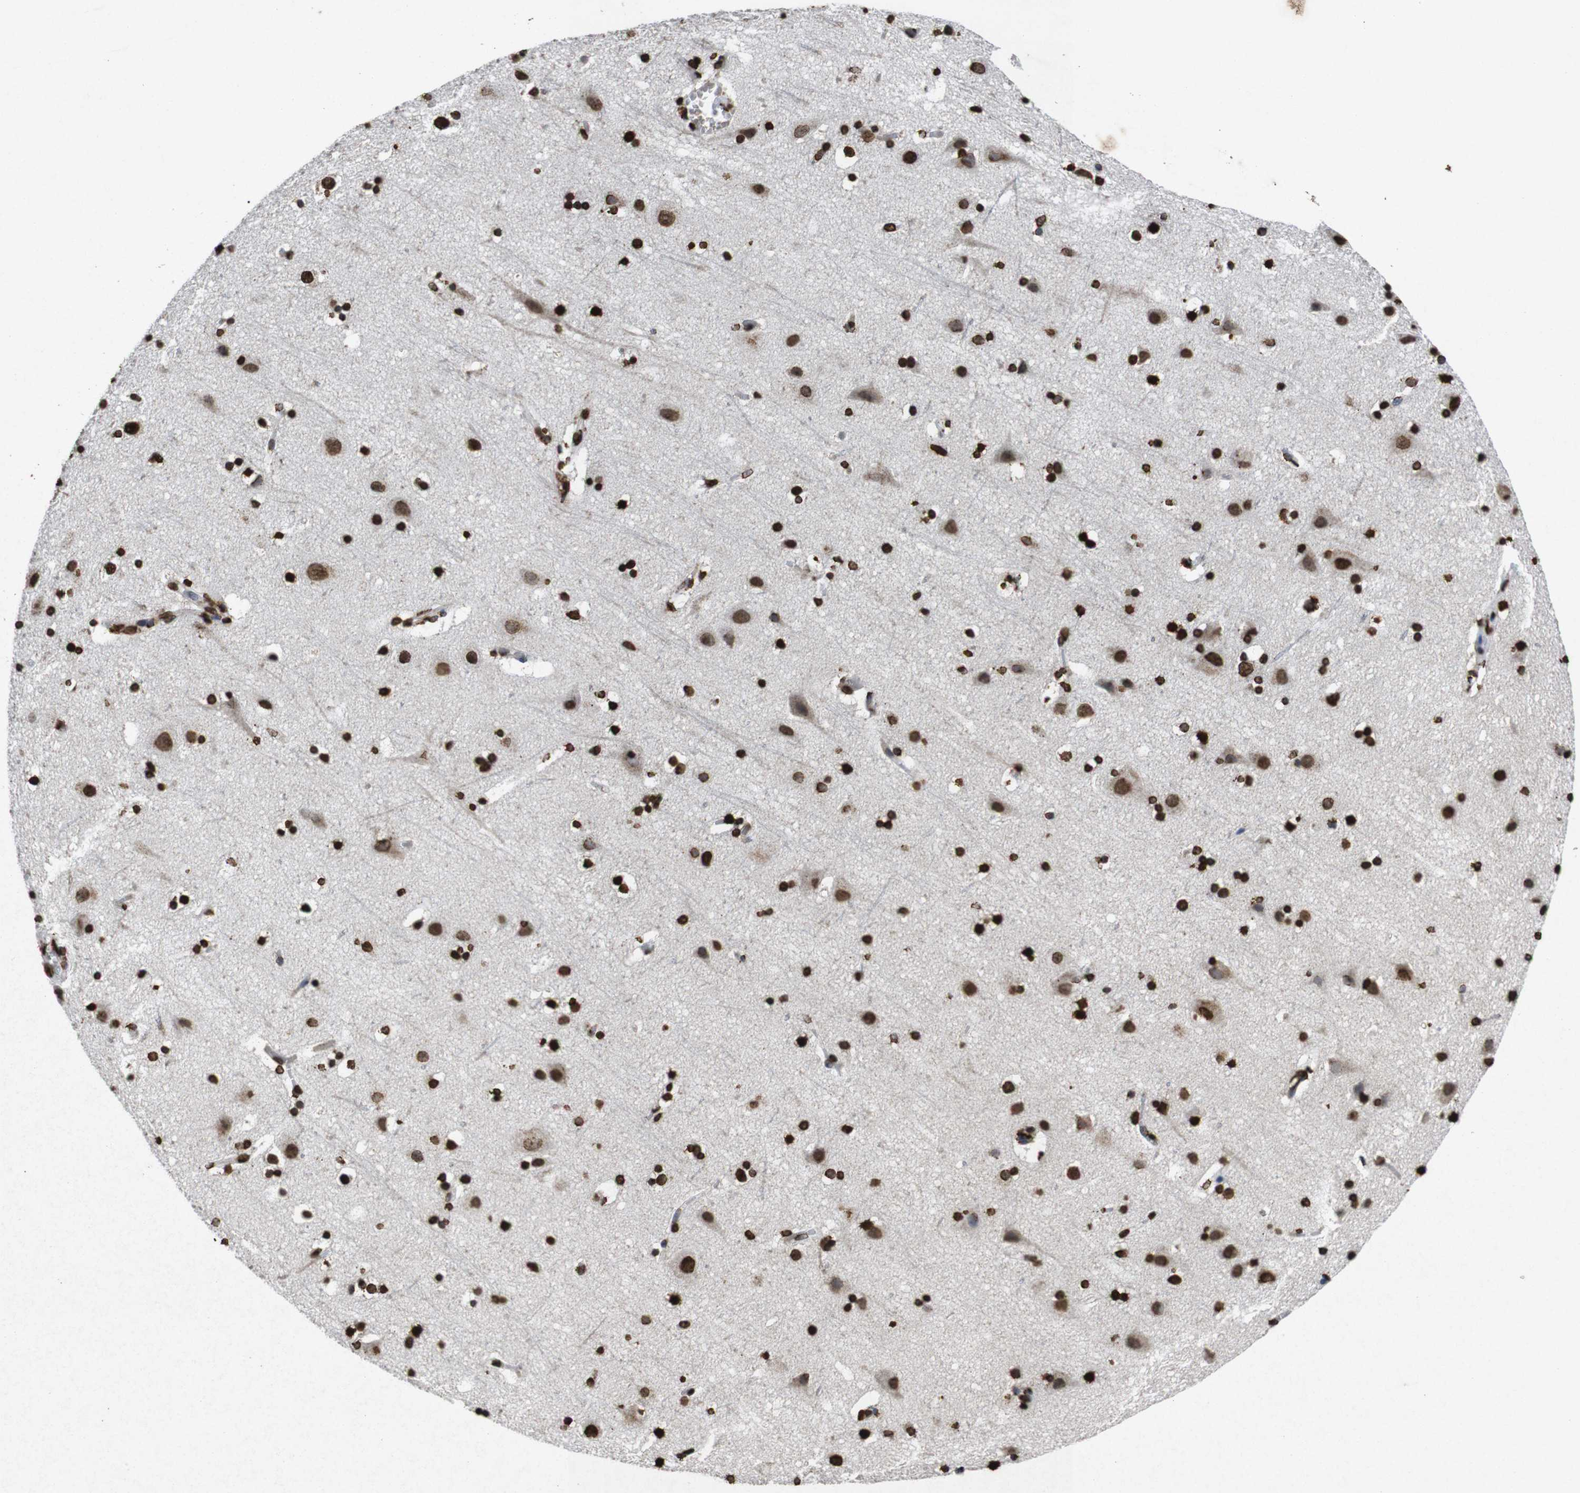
{"staining": {"intensity": "moderate", "quantity": ">75%", "location": "nuclear"}, "tissue": "cerebral cortex", "cell_type": "Endothelial cells", "image_type": "normal", "snomed": [{"axis": "morphology", "description": "Normal tissue, NOS"}, {"axis": "topography", "description": "Cerebral cortex"}], "caption": "Protein staining shows moderate nuclear staining in about >75% of endothelial cells in benign cerebral cortex.", "gene": "MDM2", "patient": {"sex": "male", "age": 45}}